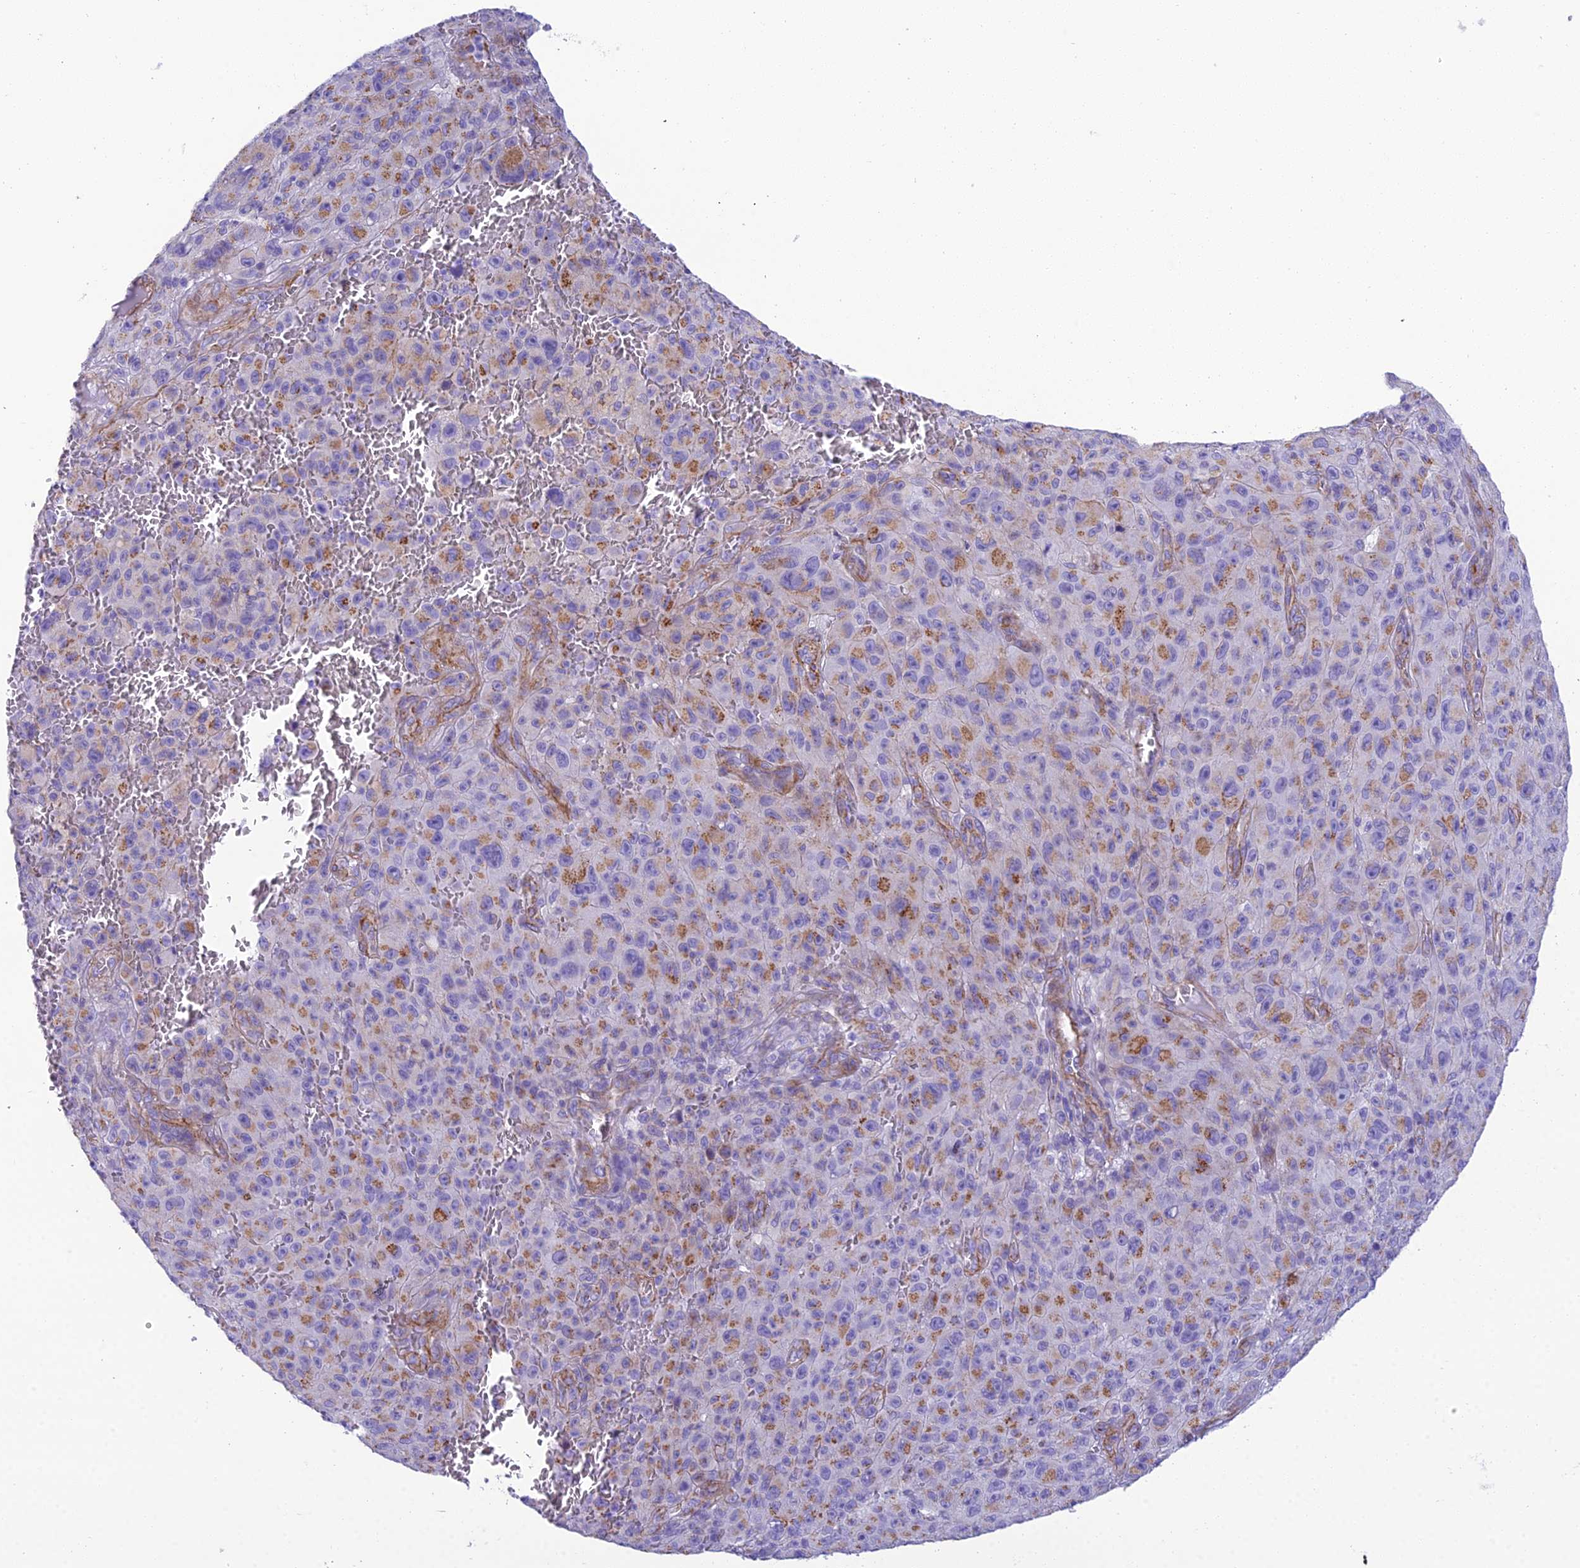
{"staining": {"intensity": "moderate", "quantity": "25%-75%", "location": "cytoplasmic/membranous"}, "tissue": "melanoma", "cell_type": "Tumor cells", "image_type": "cancer", "snomed": [{"axis": "morphology", "description": "Malignant melanoma, NOS"}, {"axis": "topography", "description": "Skin"}], "caption": "DAB (3,3'-diaminobenzidine) immunohistochemical staining of malignant melanoma displays moderate cytoplasmic/membranous protein positivity in about 25%-75% of tumor cells. (DAB = brown stain, brightfield microscopy at high magnification).", "gene": "GFRA1", "patient": {"sex": "female", "age": 82}}